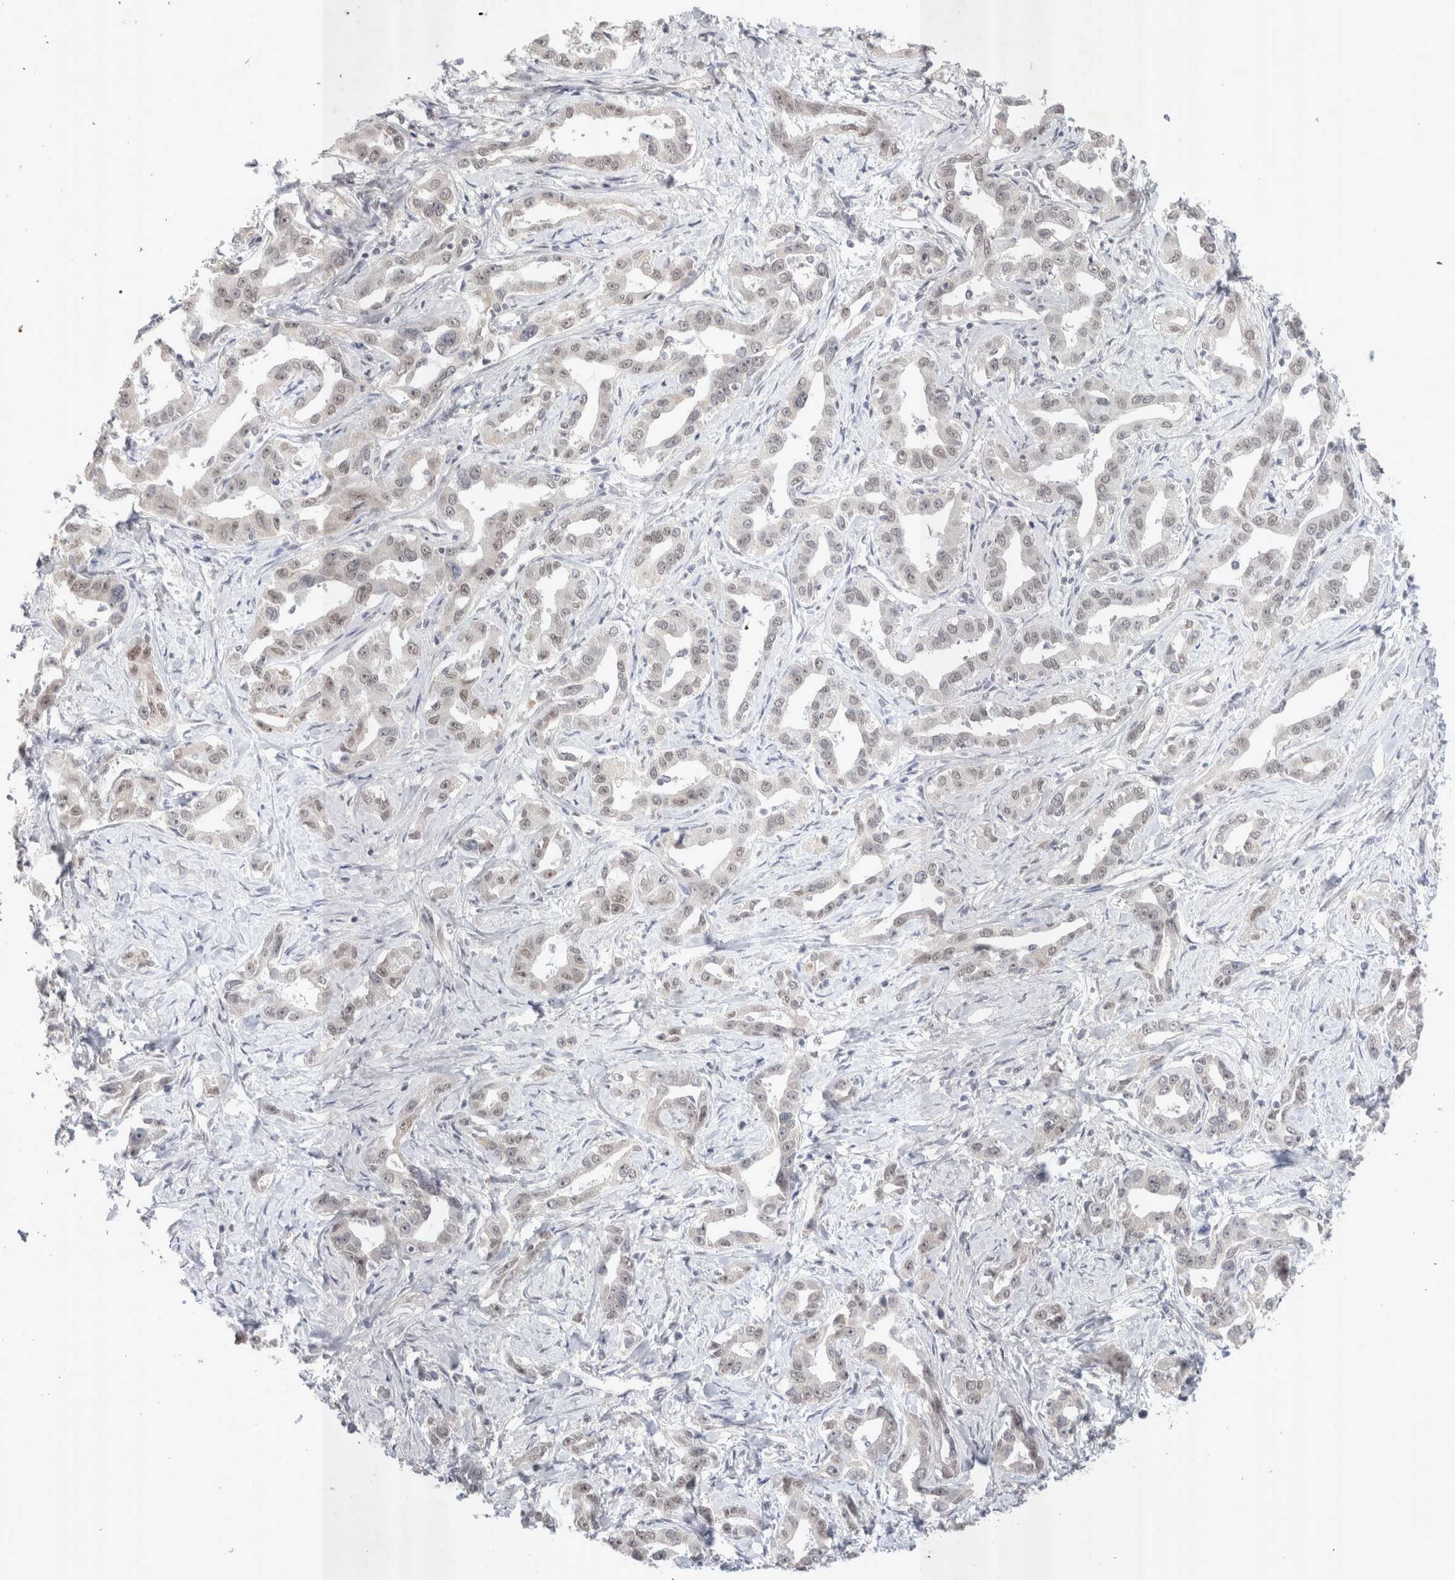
{"staining": {"intensity": "weak", "quantity": ">75%", "location": "nuclear"}, "tissue": "liver cancer", "cell_type": "Tumor cells", "image_type": "cancer", "snomed": [{"axis": "morphology", "description": "Cholangiocarcinoma"}, {"axis": "topography", "description": "Liver"}], "caption": "Brown immunohistochemical staining in human cholangiocarcinoma (liver) exhibits weak nuclear staining in approximately >75% of tumor cells. (brown staining indicates protein expression, while blue staining denotes nuclei).", "gene": "RECQL4", "patient": {"sex": "male", "age": 59}}